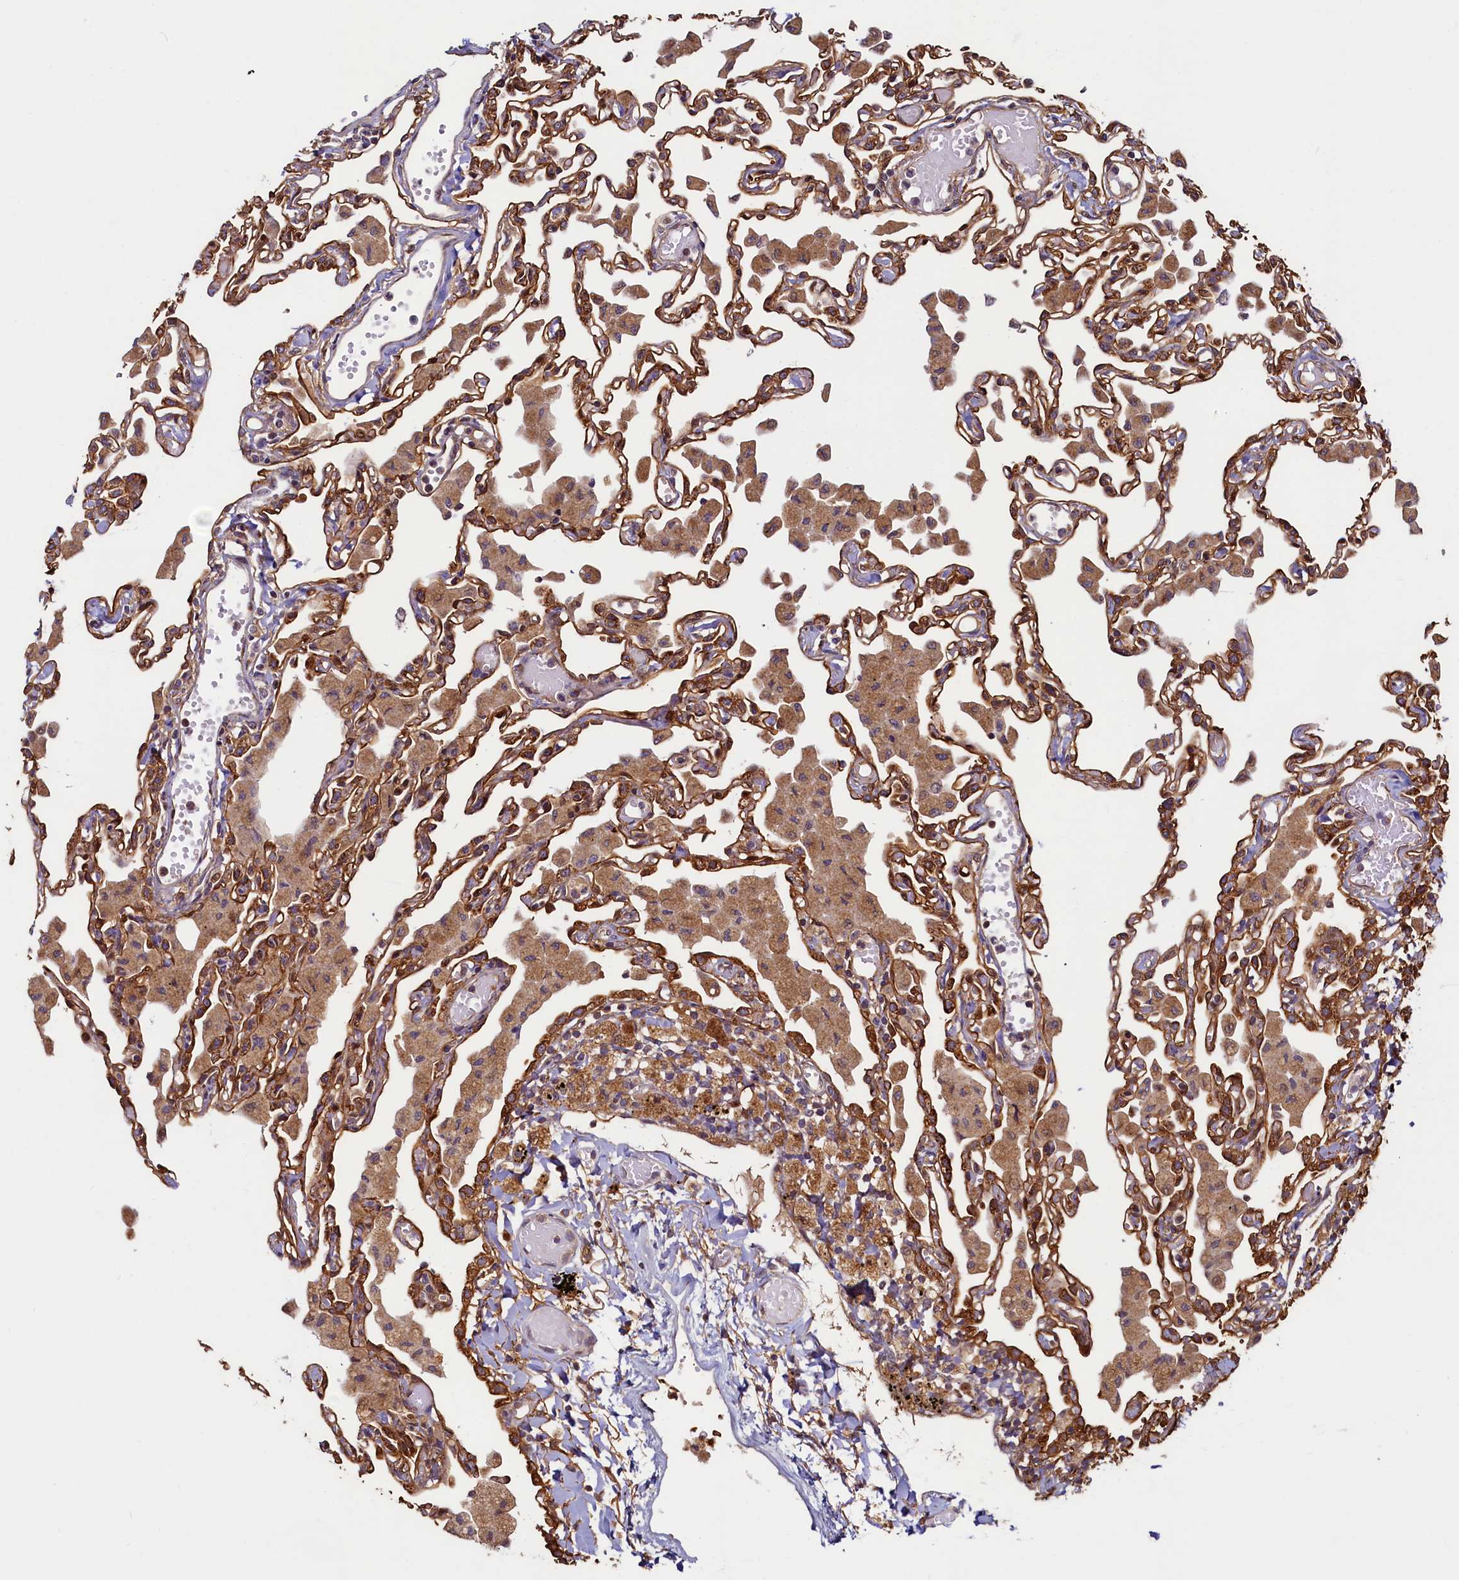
{"staining": {"intensity": "strong", "quantity": "25%-75%", "location": "cytoplasmic/membranous"}, "tissue": "lung", "cell_type": "Alveolar cells", "image_type": "normal", "snomed": [{"axis": "morphology", "description": "Normal tissue, NOS"}, {"axis": "topography", "description": "Bronchus"}, {"axis": "topography", "description": "Lung"}], "caption": "This micrograph displays benign lung stained with immunohistochemistry to label a protein in brown. The cytoplasmic/membranous of alveolar cells show strong positivity for the protein. Nuclei are counter-stained blue.", "gene": "NCKAP5L", "patient": {"sex": "female", "age": 49}}